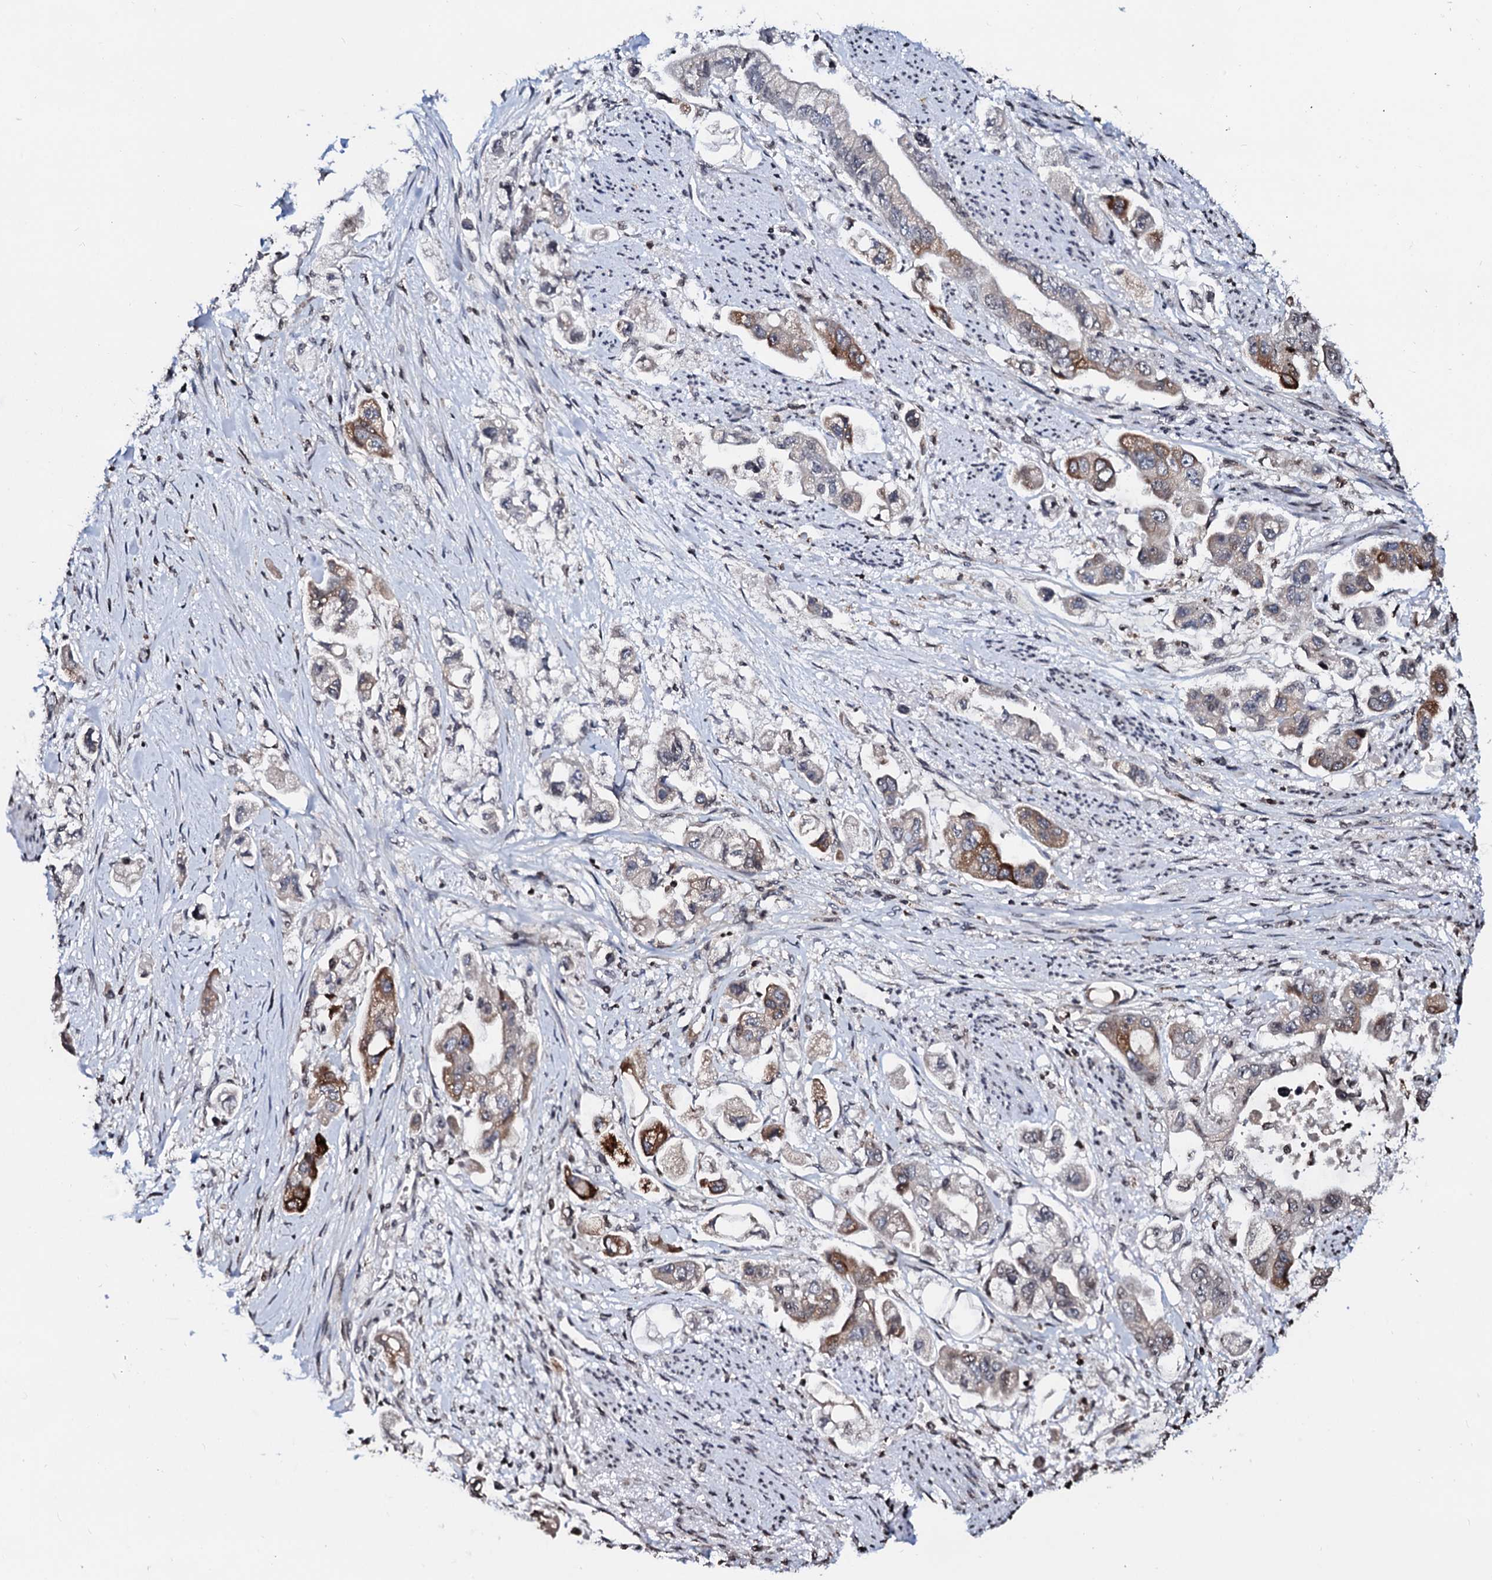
{"staining": {"intensity": "moderate", "quantity": "25%-75%", "location": "cytoplasmic/membranous"}, "tissue": "stomach cancer", "cell_type": "Tumor cells", "image_type": "cancer", "snomed": [{"axis": "morphology", "description": "Adenocarcinoma, NOS"}, {"axis": "topography", "description": "Stomach"}], "caption": "The image displays immunohistochemical staining of stomach cancer (adenocarcinoma). There is moderate cytoplasmic/membranous positivity is appreciated in approximately 25%-75% of tumor cells.", "gene": "LSM11", "patient": {"sex": "male", "age": 62}}